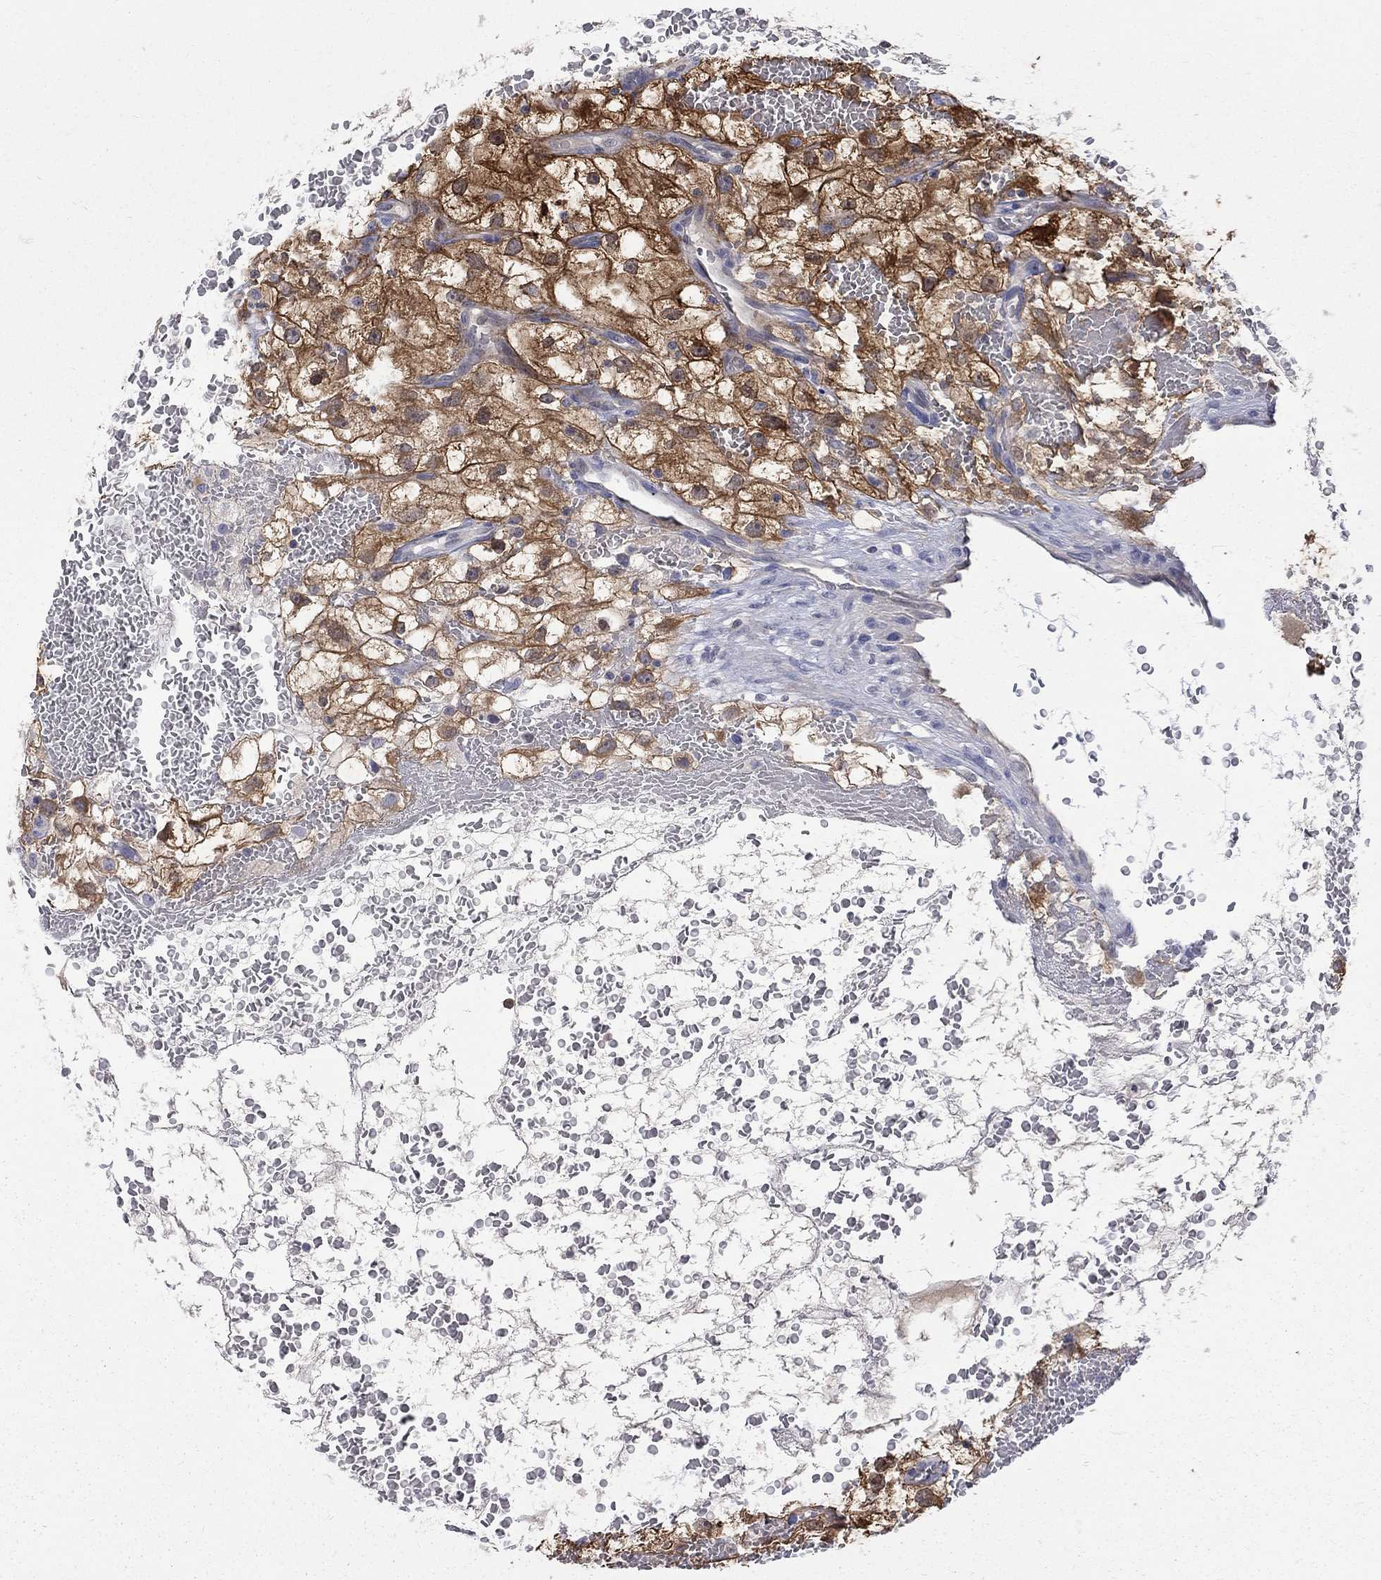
{"staining": {"intensity": "moderate", "quantity": "25%-75%", "location": "cytoplasmic/membranous,nuclear"}, "tissue": "renal cancer", "cell_type": "Tumor cells", "image_type": "cancer", "snomed": [{"axis": "morphology", "description": "Adenocarcinoma, NOS"}, {"axis": "topography", "description": "Kidney"}], "caption": "IHC image of human renal cancer (adenocarcinoma) stained for a protein (brown), which exhibits medium levels of moderate cytoplasmic/membranous and nuclear positivity in approximately 25%-75% of tumor cells.", "gene": "HKDC1", "patient": {"sex": "male", "age": 59}}